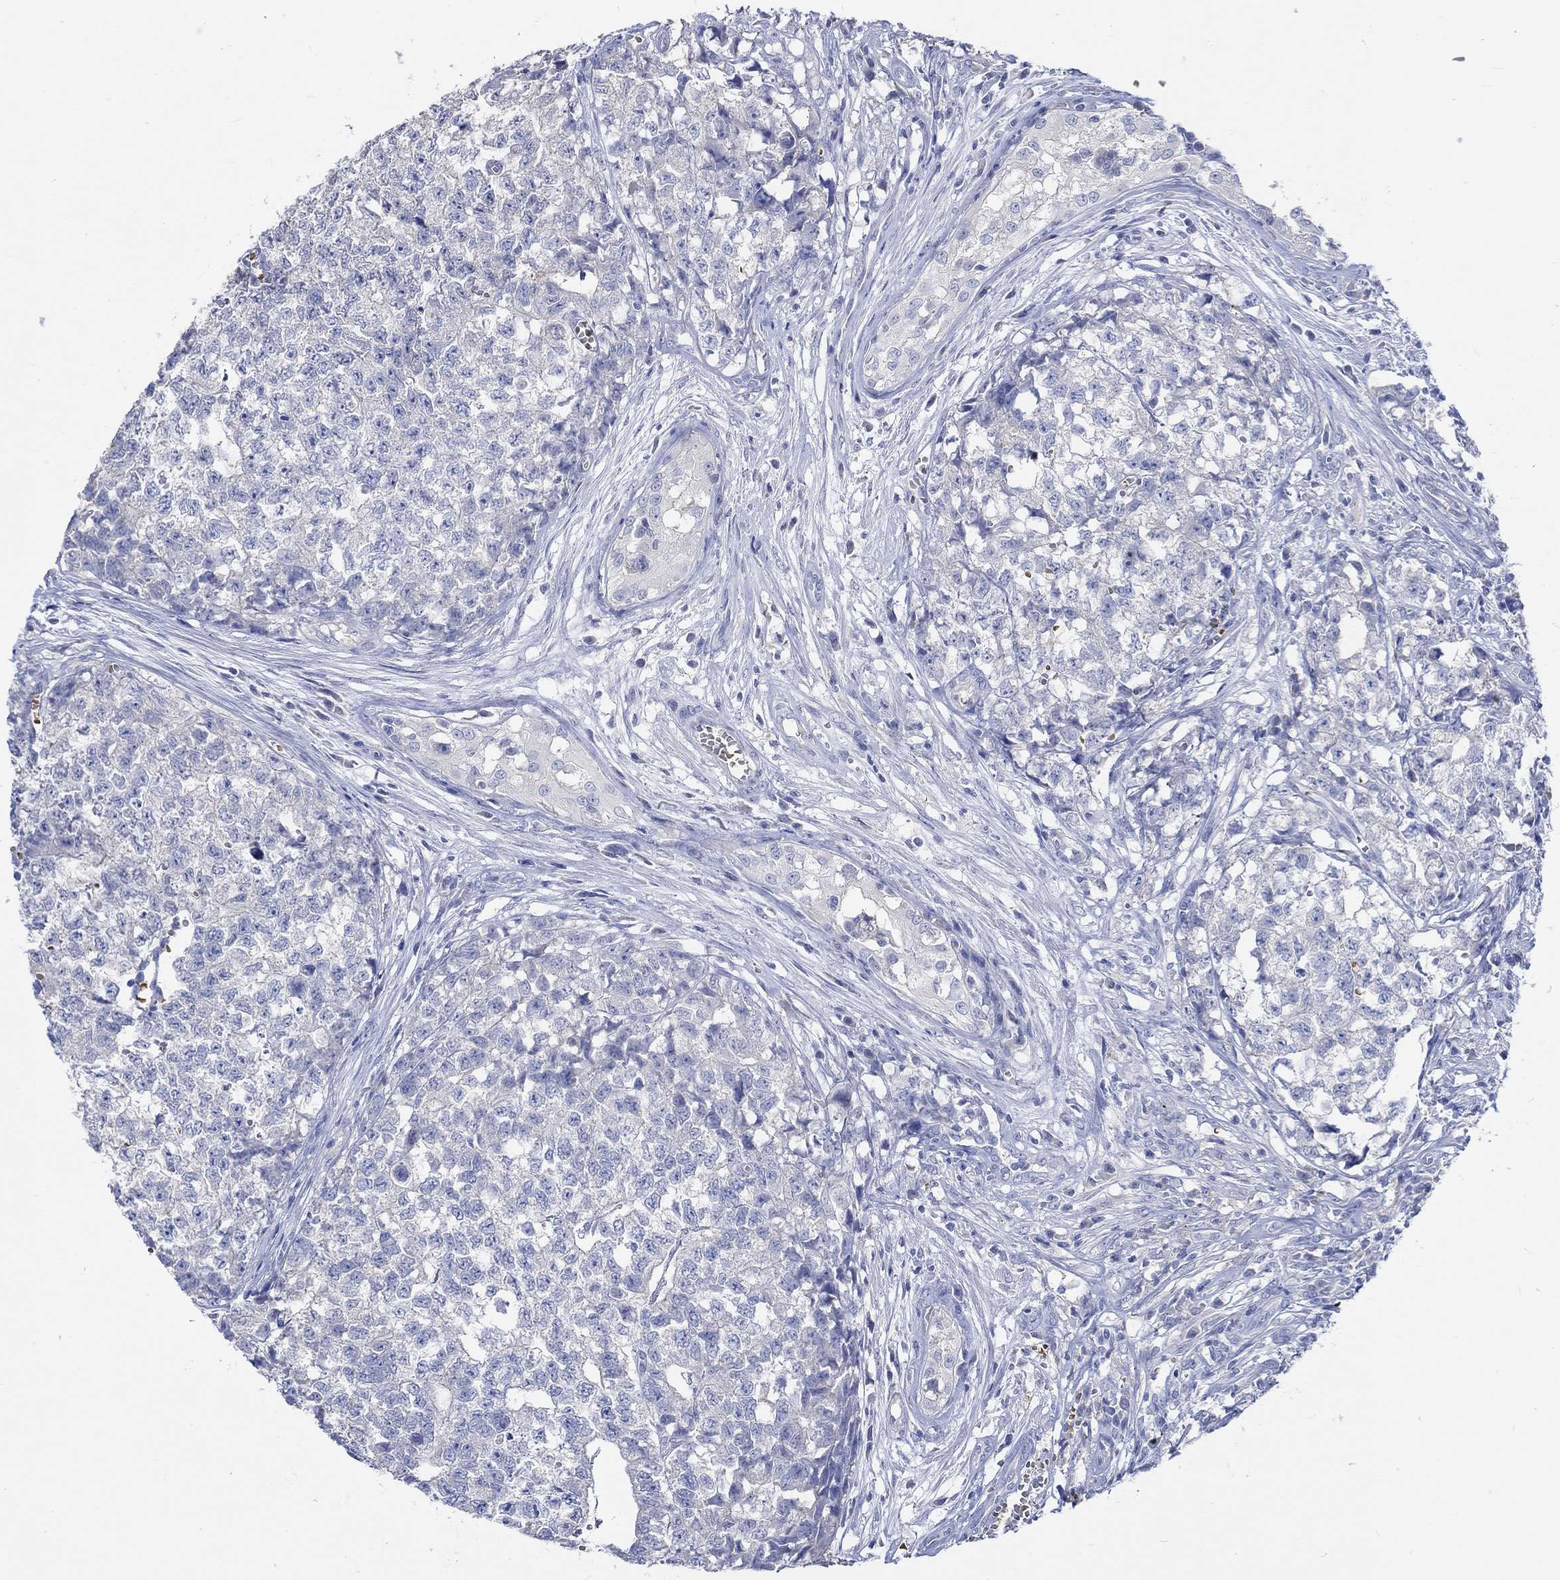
{"staining": {"intensity": "negative", "quantity": "none", "location": "none"}, "tissue": "testis cancer", "cell_type": "Tumor cells", "image_type": "cancer", "snomed": [{"axis": "morphology", "description": "Seminoma, NOS"}, {"axis": "morphology", "description": "Carcinoma, Embryonal, NOS"}, {"axis": "topography", "description": "Testis"}], "caption": "DAB immunohistochemical staining of human embryonal carcinoma (testis) reveals no significant expression in tumor cells. (DAB (3,3'-diaminobenzidine) immunohistochemistry (IHC) visualized using brightfield microscopy, high magnification).", "gene": "KCNA1", "patient": {"sex": "male", "age": 22}}